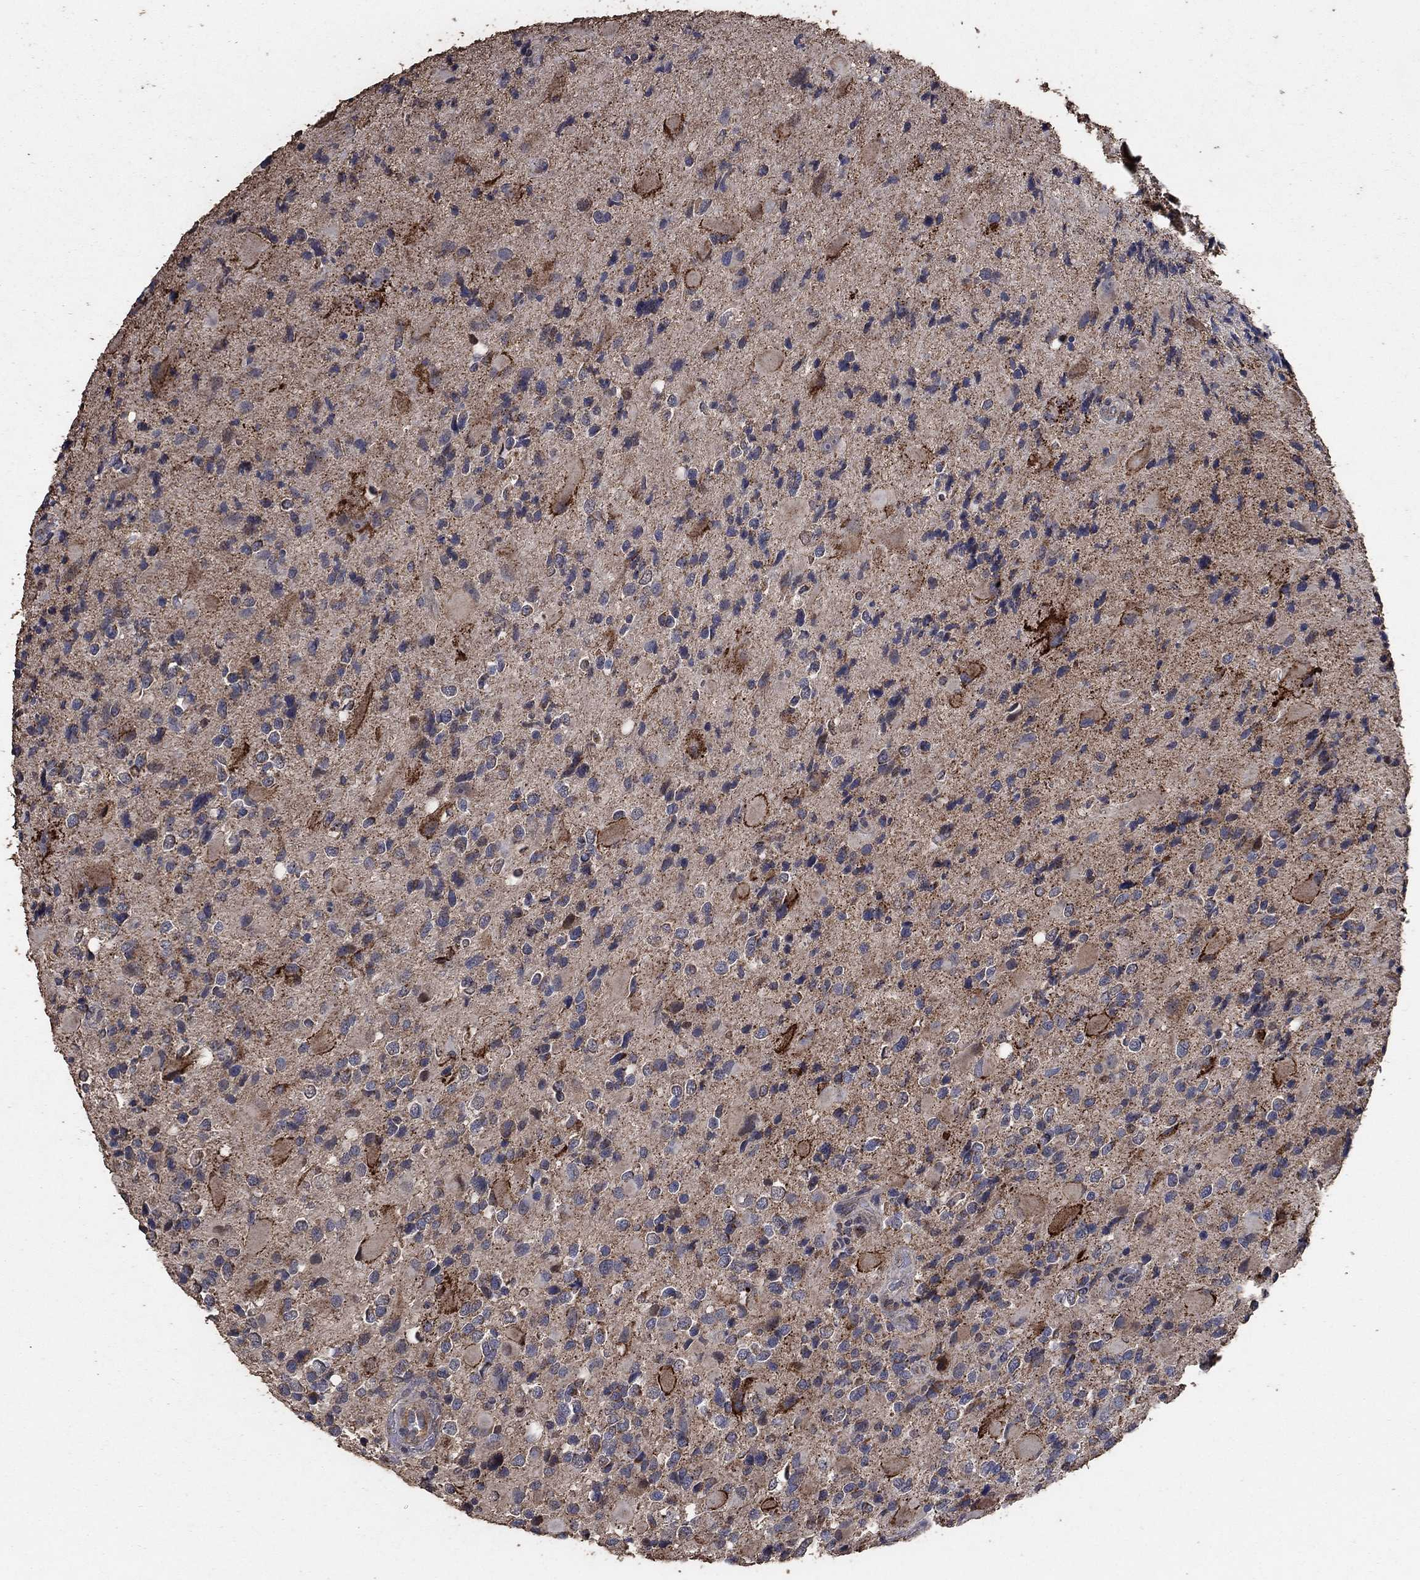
{"staining": {"intensity": "strong", "quantity": "<25%", "location": "cytoplasmic/membranous"}, "tissue": "glioma", "cell_type": "Tumor cells", "image_type": "cancer", "snomed": [{"axis": "morphology", "description": "Glioma, malignant, Low grade"}, {"axis": "topography", "description": "Brain"}], "caption": "Low-grade glioma (malignant) stained for a protein (brown) demonstrates strong cytoplasmic/membranous positive expression in approximately <25% of tumor cells.", "gene": "MRPS24", "patient": {"sex": "female", "age": 32}}